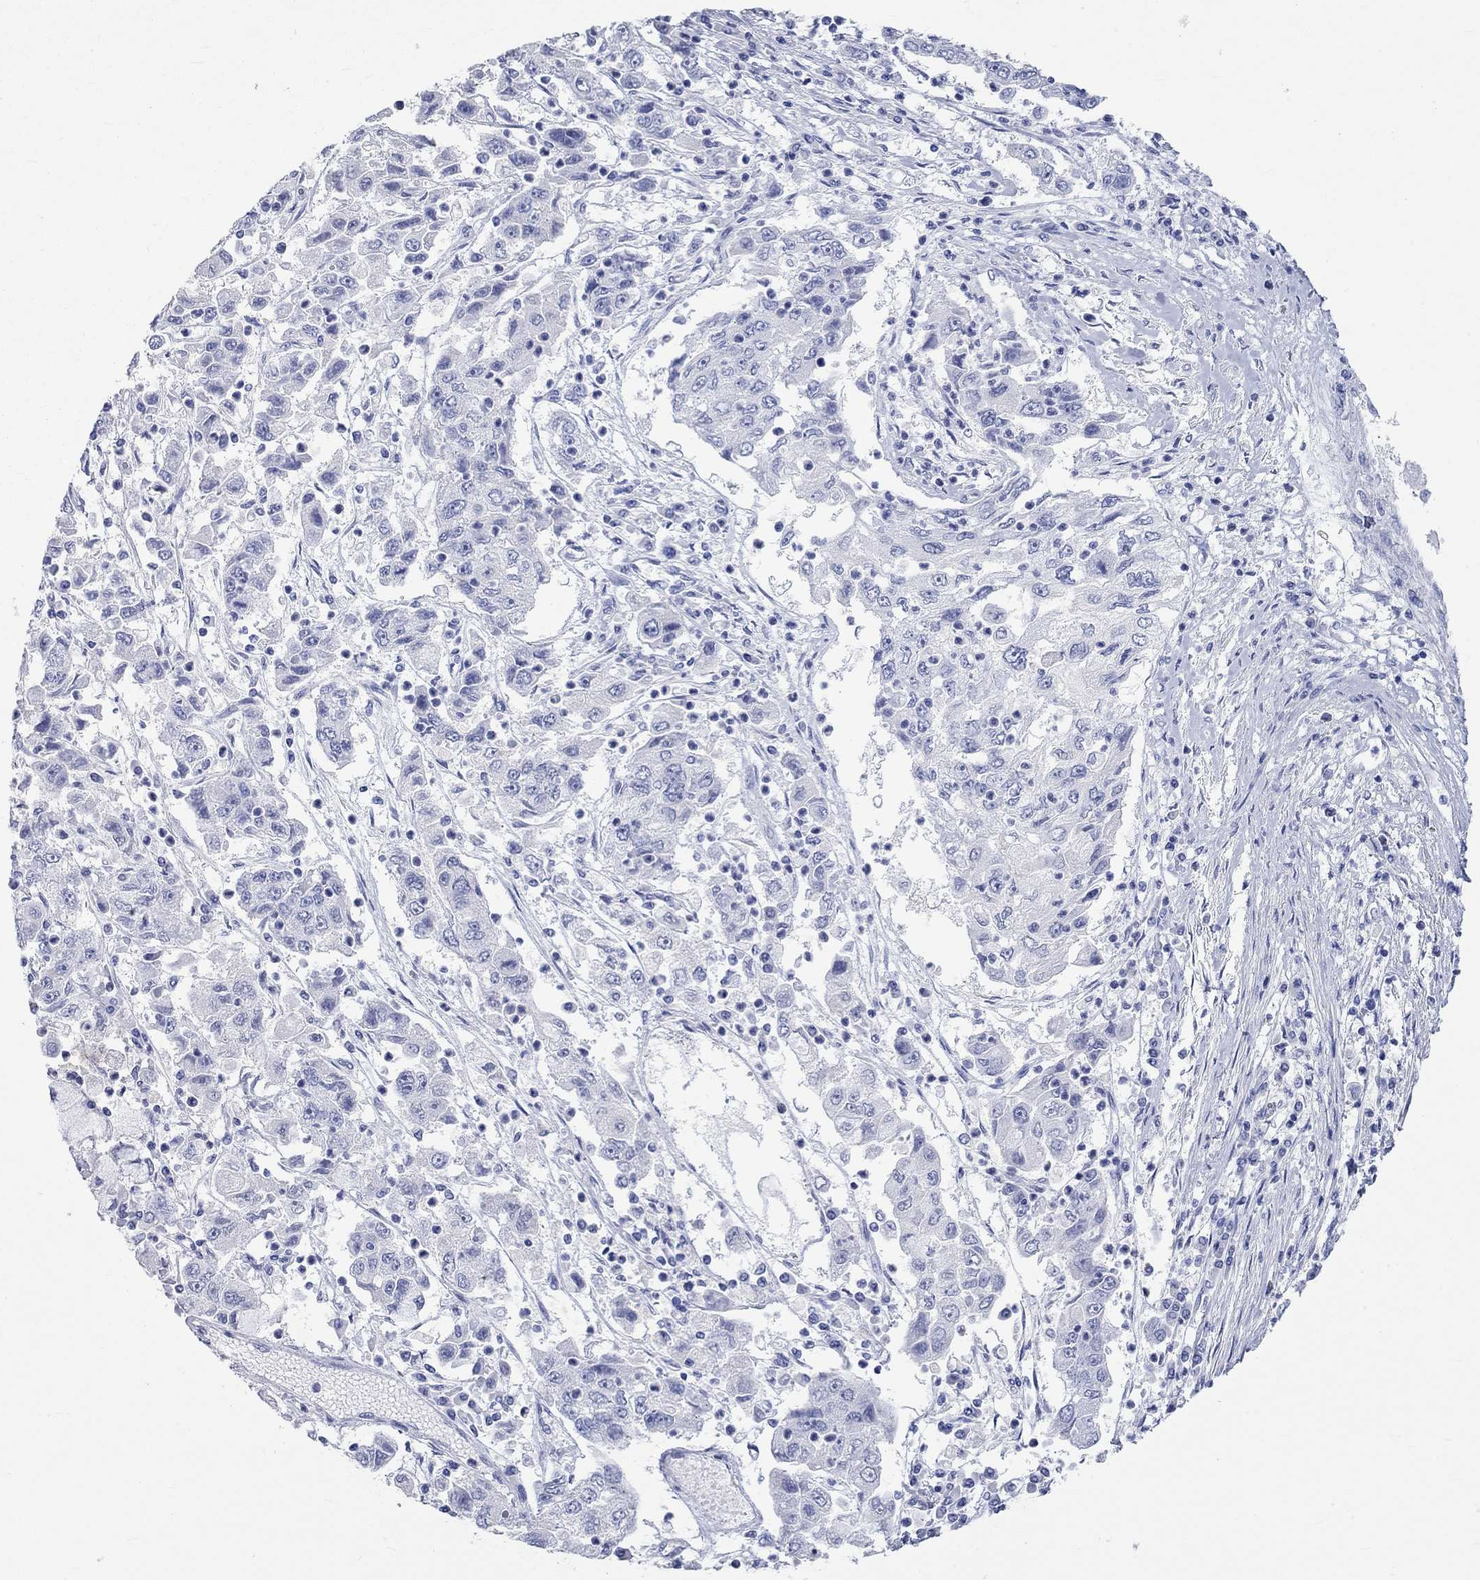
{"staining": {"intensity": "negative", "quantity": "none", "location": "none"}, "tissue": "cervical cancer", "cell_type": "Tumor cells", "image_type": "cancer", "snomed": [{"axis": "morphology", "description": "Squamous cell carcinoma, NOS"}, {"axis": "topography", "description": "Cervix"}], "caption": "A high-resolution photomicrograph shows immunohistochemistry (IHC) staining of cervical cancer (squamous cell carcinoma), which exhibits no significant expression in tumor cells.", "gene": "SPATA9", "patient": {"sex": "female", "age": 36}}